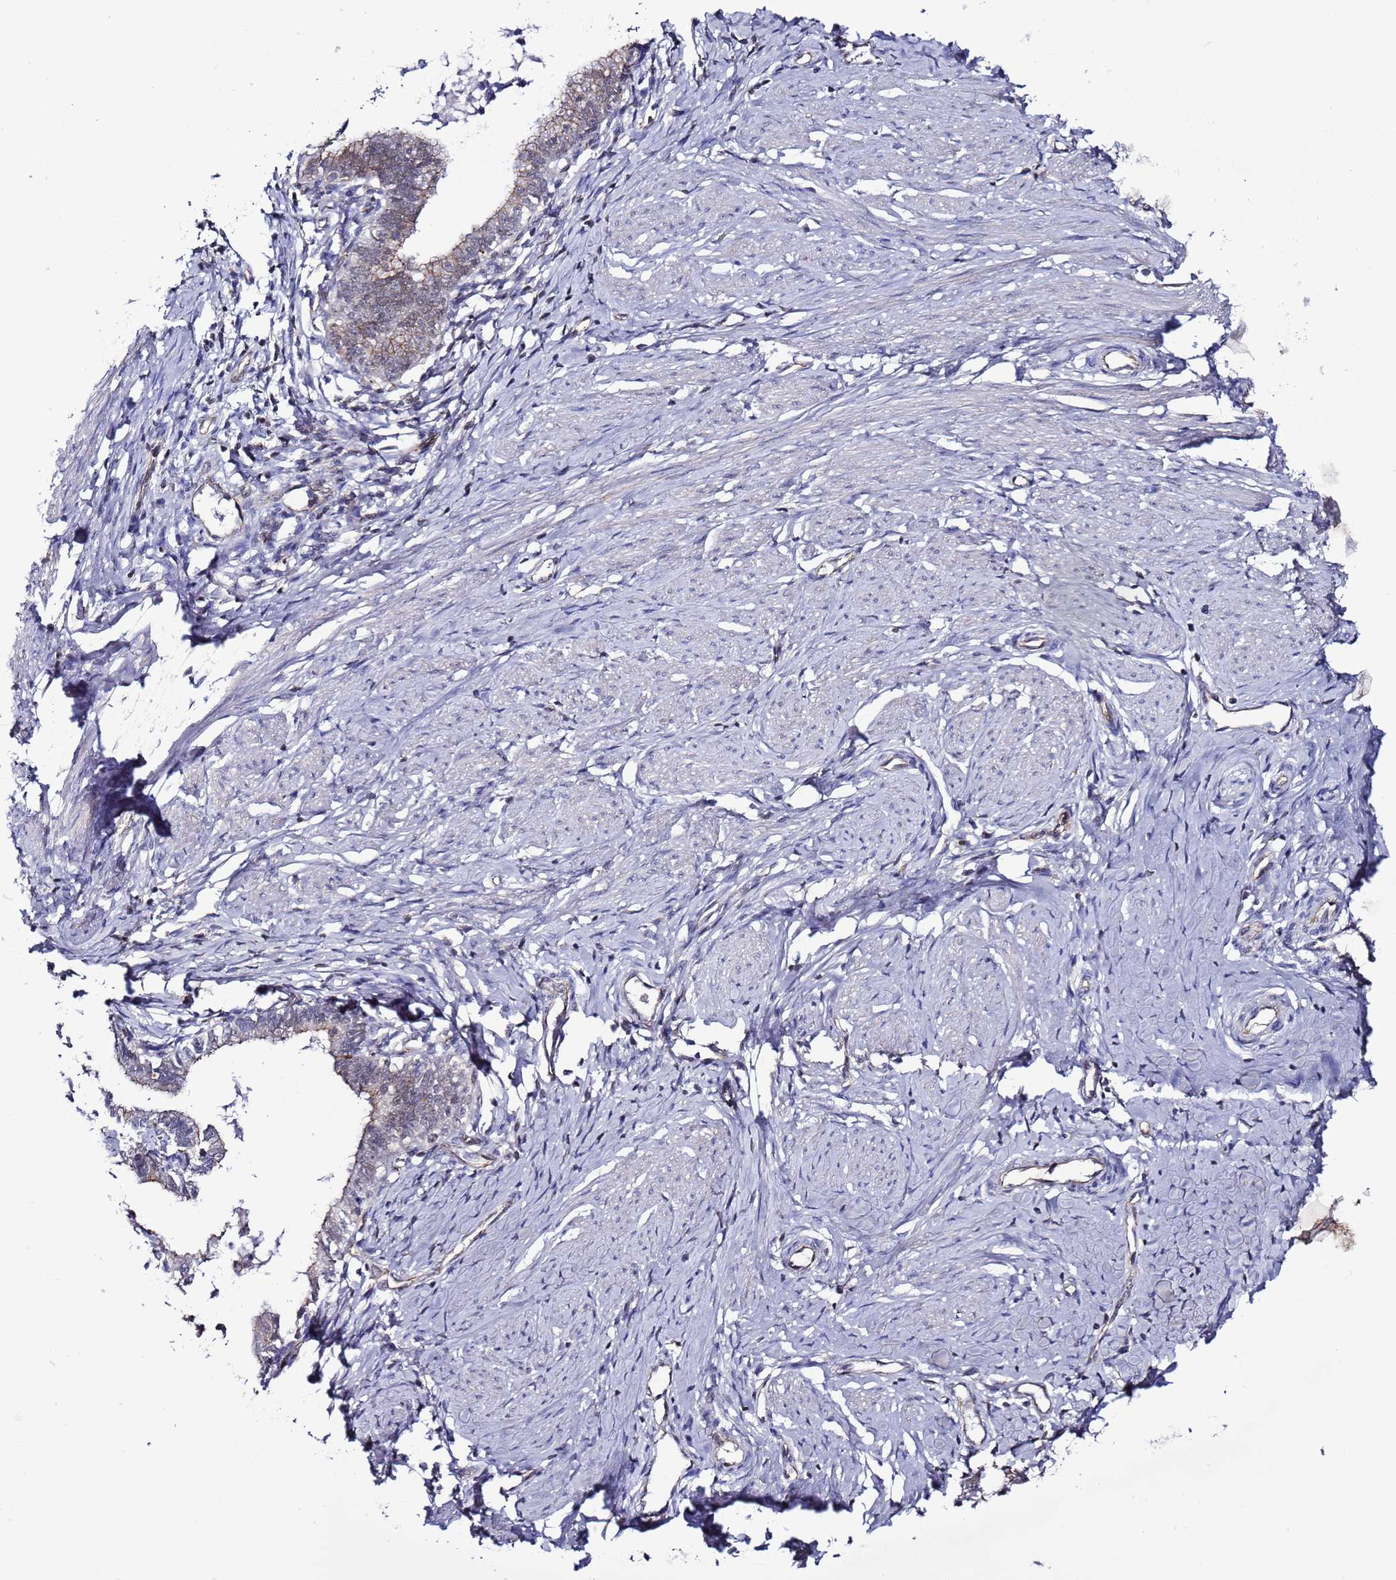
{"staining": {"intensity": "weak", "quantity": "25%-75%", "location": "nuclear"}, "tissue": "cervical cancer", "cell_type": "Tumor cells", "image_type": "cancer", "snomed": [{"axis": "morphology", "description": "Adenocarcinoma, NOS"}, {"axis": "topography", "description": "Cervix"}], "caption": "Immunohistochemistry micrograph of neoplastic tissue: adenocarcinoma (cervical) stained using immunohistochemistry displays low levels of weak protein expression localized specifically in the nuclear of tumor cells, appearing as a nuclear brown color.", "gene": "TENM3", "patient": {"sex": "female", "age": 36}}